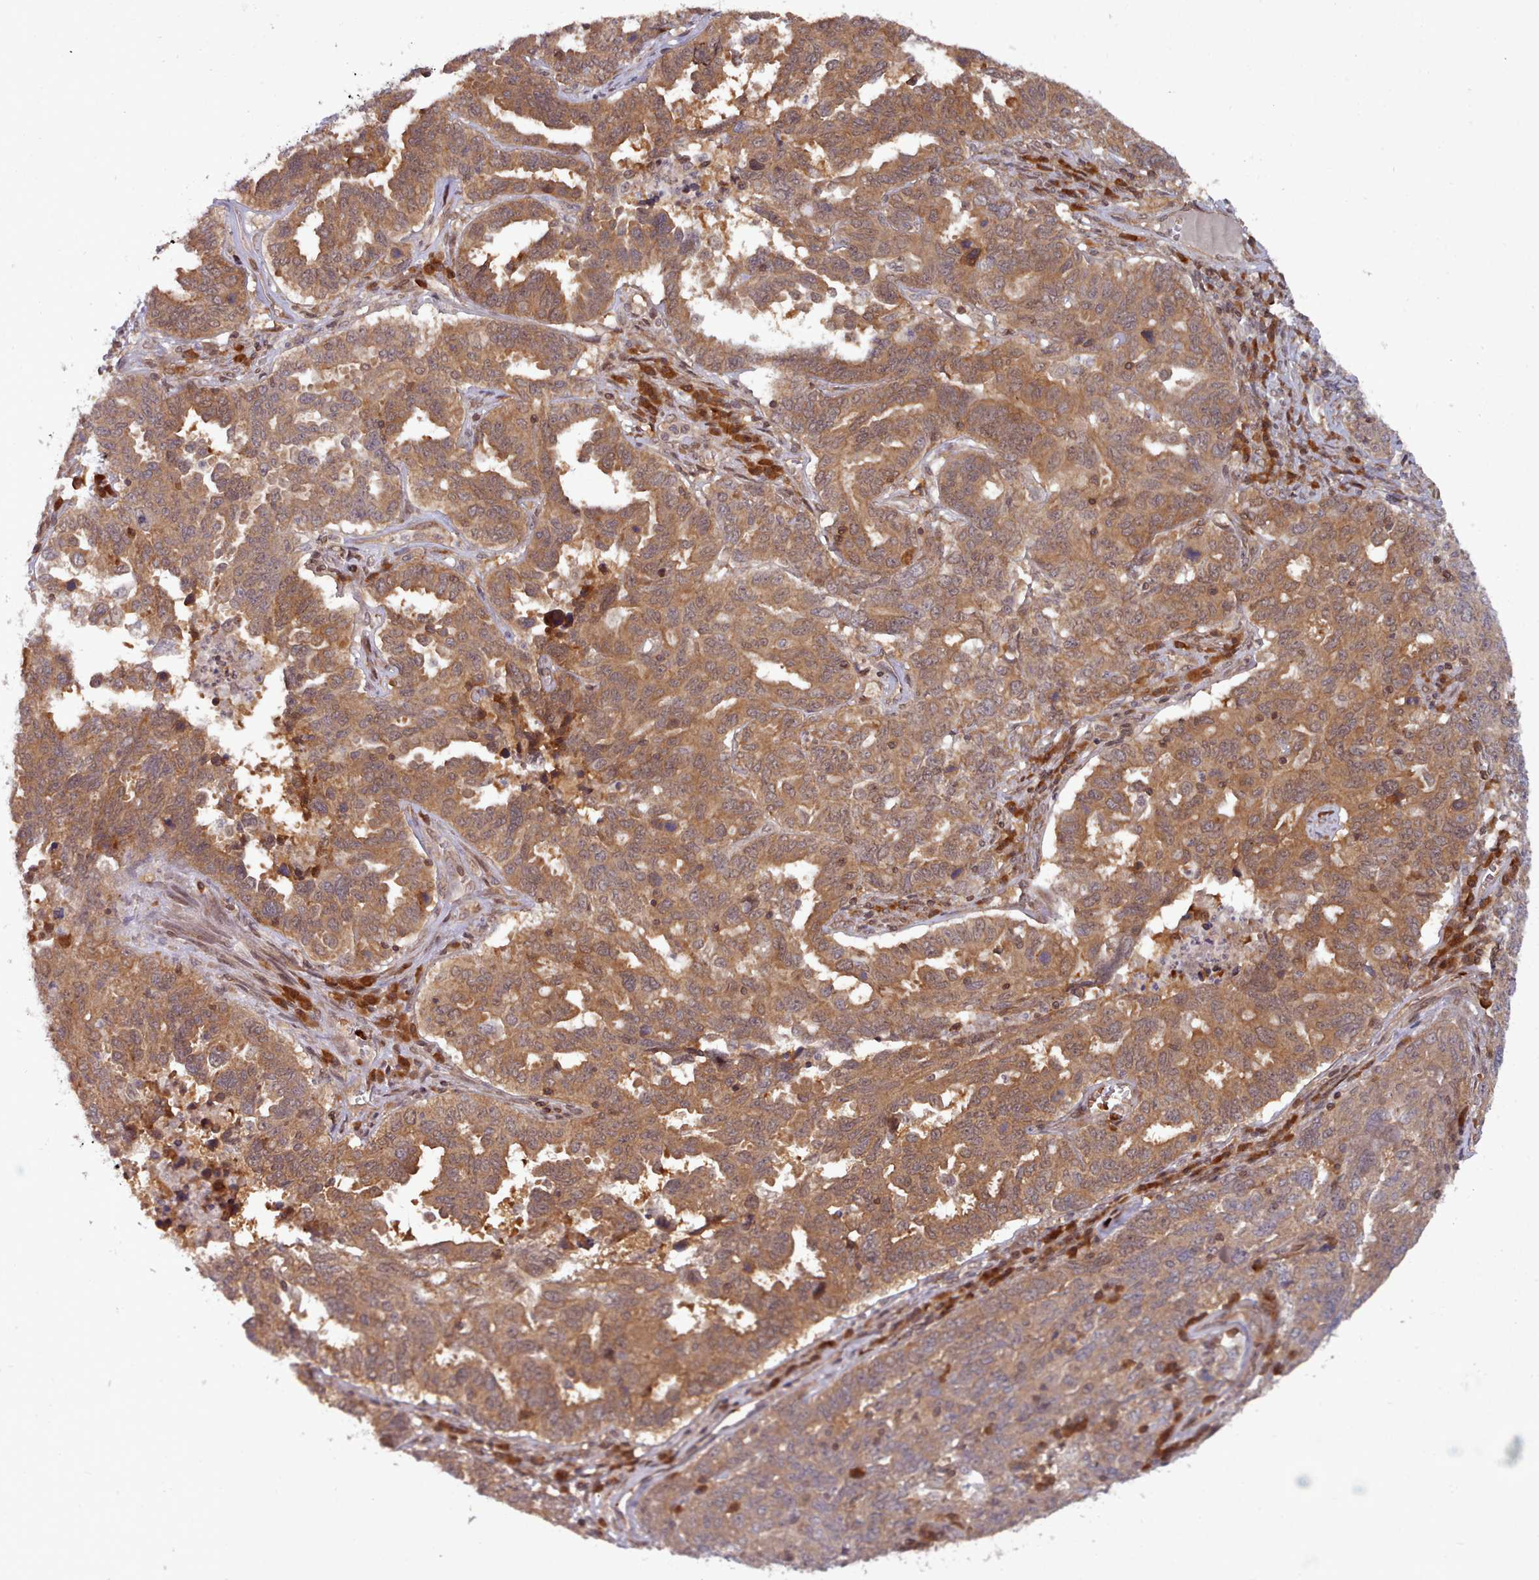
{"staining": {"intensity": "moderate", "quantity": ">75%", "location": "cytoplasmic/membranous"}, "tissue": "ovarian cancer", "cell_type": "Tumor cells", "image_type": "cancer", "snomed": [{"axis": "morphology", "description": "Carcinoma, endometroid"}, {"axis": "topography", "description": "Ovary"}], "caption": "Ovarian endometroid carcinoma tissue demonstrates moderate cytoplasmic/membranous positivity in about >75% of tumor cells, visualized by immunohistochemistry.", "gene": "UBE2G1", "patient": {"sex": "female", "age": 62}}